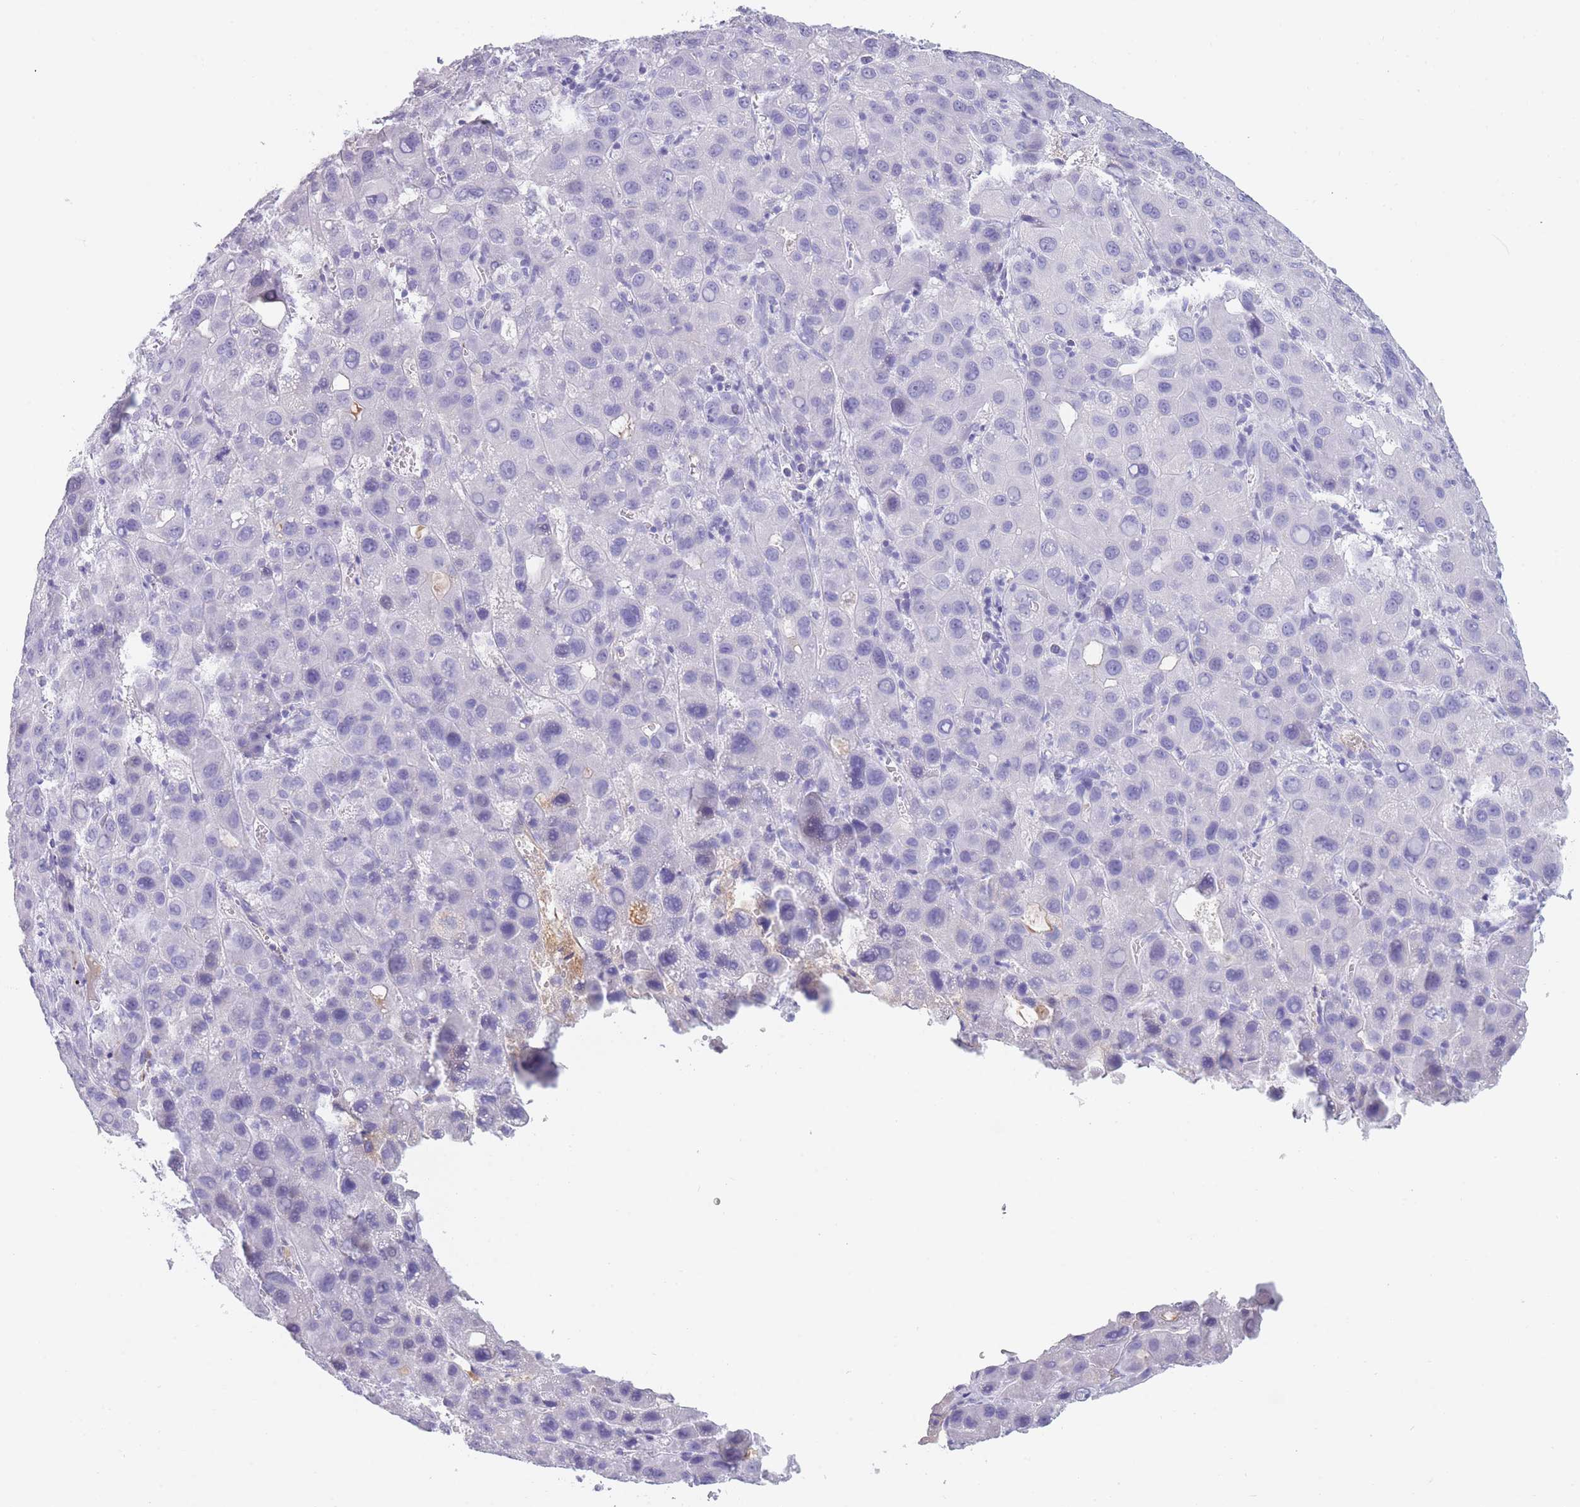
{"staining": {"intensity": "negative", "quantity": "none", "location": "none"}, "tissue": "liver cancer", "cell_type": "Tumor cells", "image_type": "cancer", "snomed": [{"axis": "morphology", "description": "Carcinoma, Hepatocellular, NOS"}, {"axis": "topography", "description": "Liver"}], "caption": "The immunohistochemistry (IHC) micrograph has no significant positivity in tumor cells of hepatocellular carcinoma (liver) tissue.", "gene": "TNFSF11", "patient": {"sex": "male", "age": 55}}